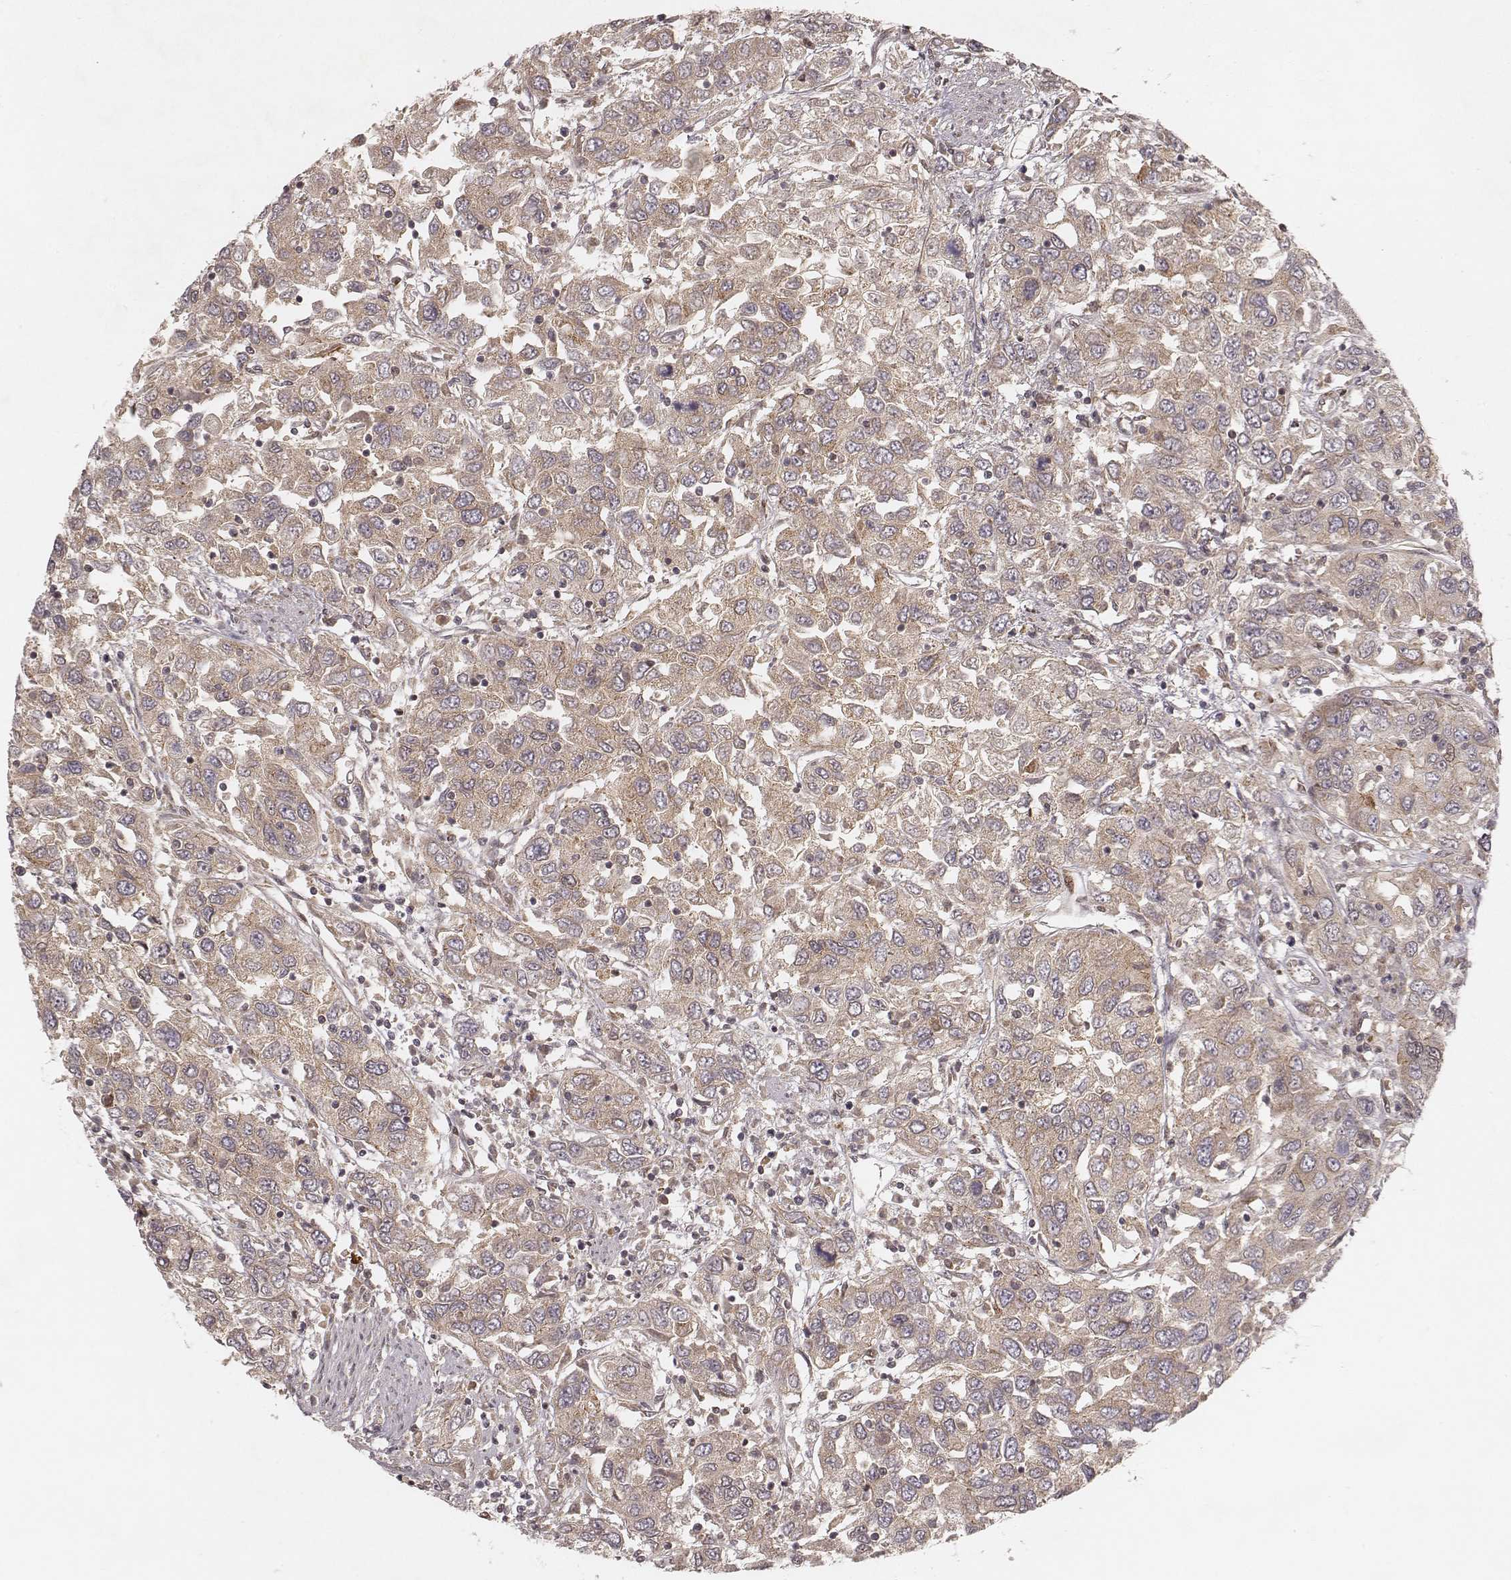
{"staining": {"intensity": "weak", "quantity": ">75%", "location": "cytoplasmic/membranous"}, "tissue": "urothelial cancer", "cell_type": "Tumor cells", "image_type": "cancer", "snomed": [{"axis": "morphology", "description": "Urothelial carcinoma, High grade"}, {"axis": "topography", "description": "Urinary bladder"}], "caption": "This image displays IHC staining of urothelial cancer, with low weak cytoplasmic/membranous positivity in approximately >75% of tumor cells.", "gene": "MYO19", "patient": {"sex": "male", "age": 76}}